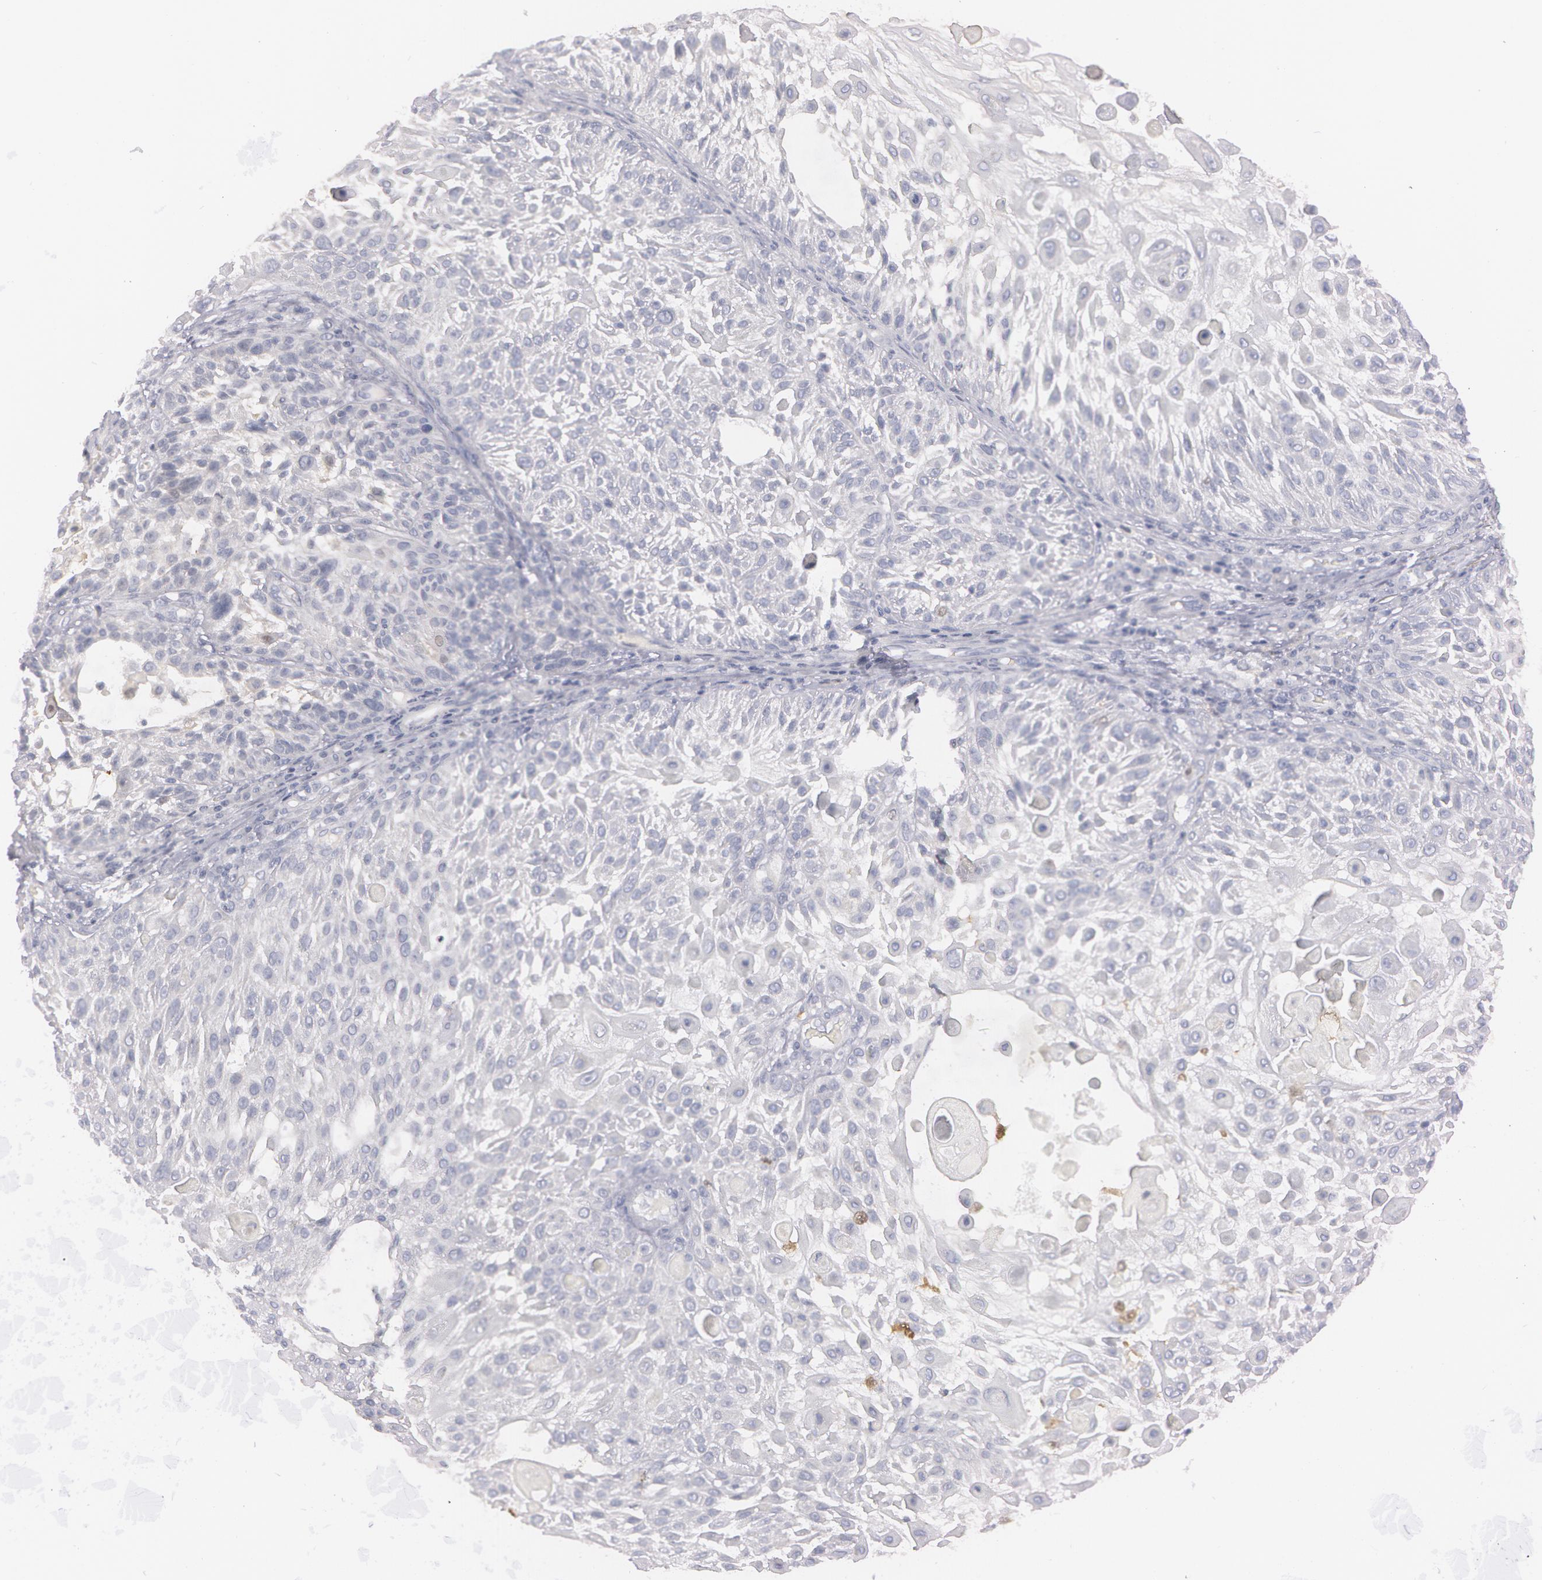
{"staining": {"intensity": "negative", "quantity": "none", "location": "none"}, "tissue": "skin cancer", "cell_type": "Tumor cells", "image_type": "cancer", "snomed": [{"axis": "morphology", "description": "Squamous cell carcinoma, NOS"}, {"axis": "topography", "description": "Skin"}], "caption": "Immunohistochemical staining of skin squamous cell carcinoma reveals no significant staining in tumor cells.", "gene": "IL1RN", "patient": {"sex": "female", "age": 89}}